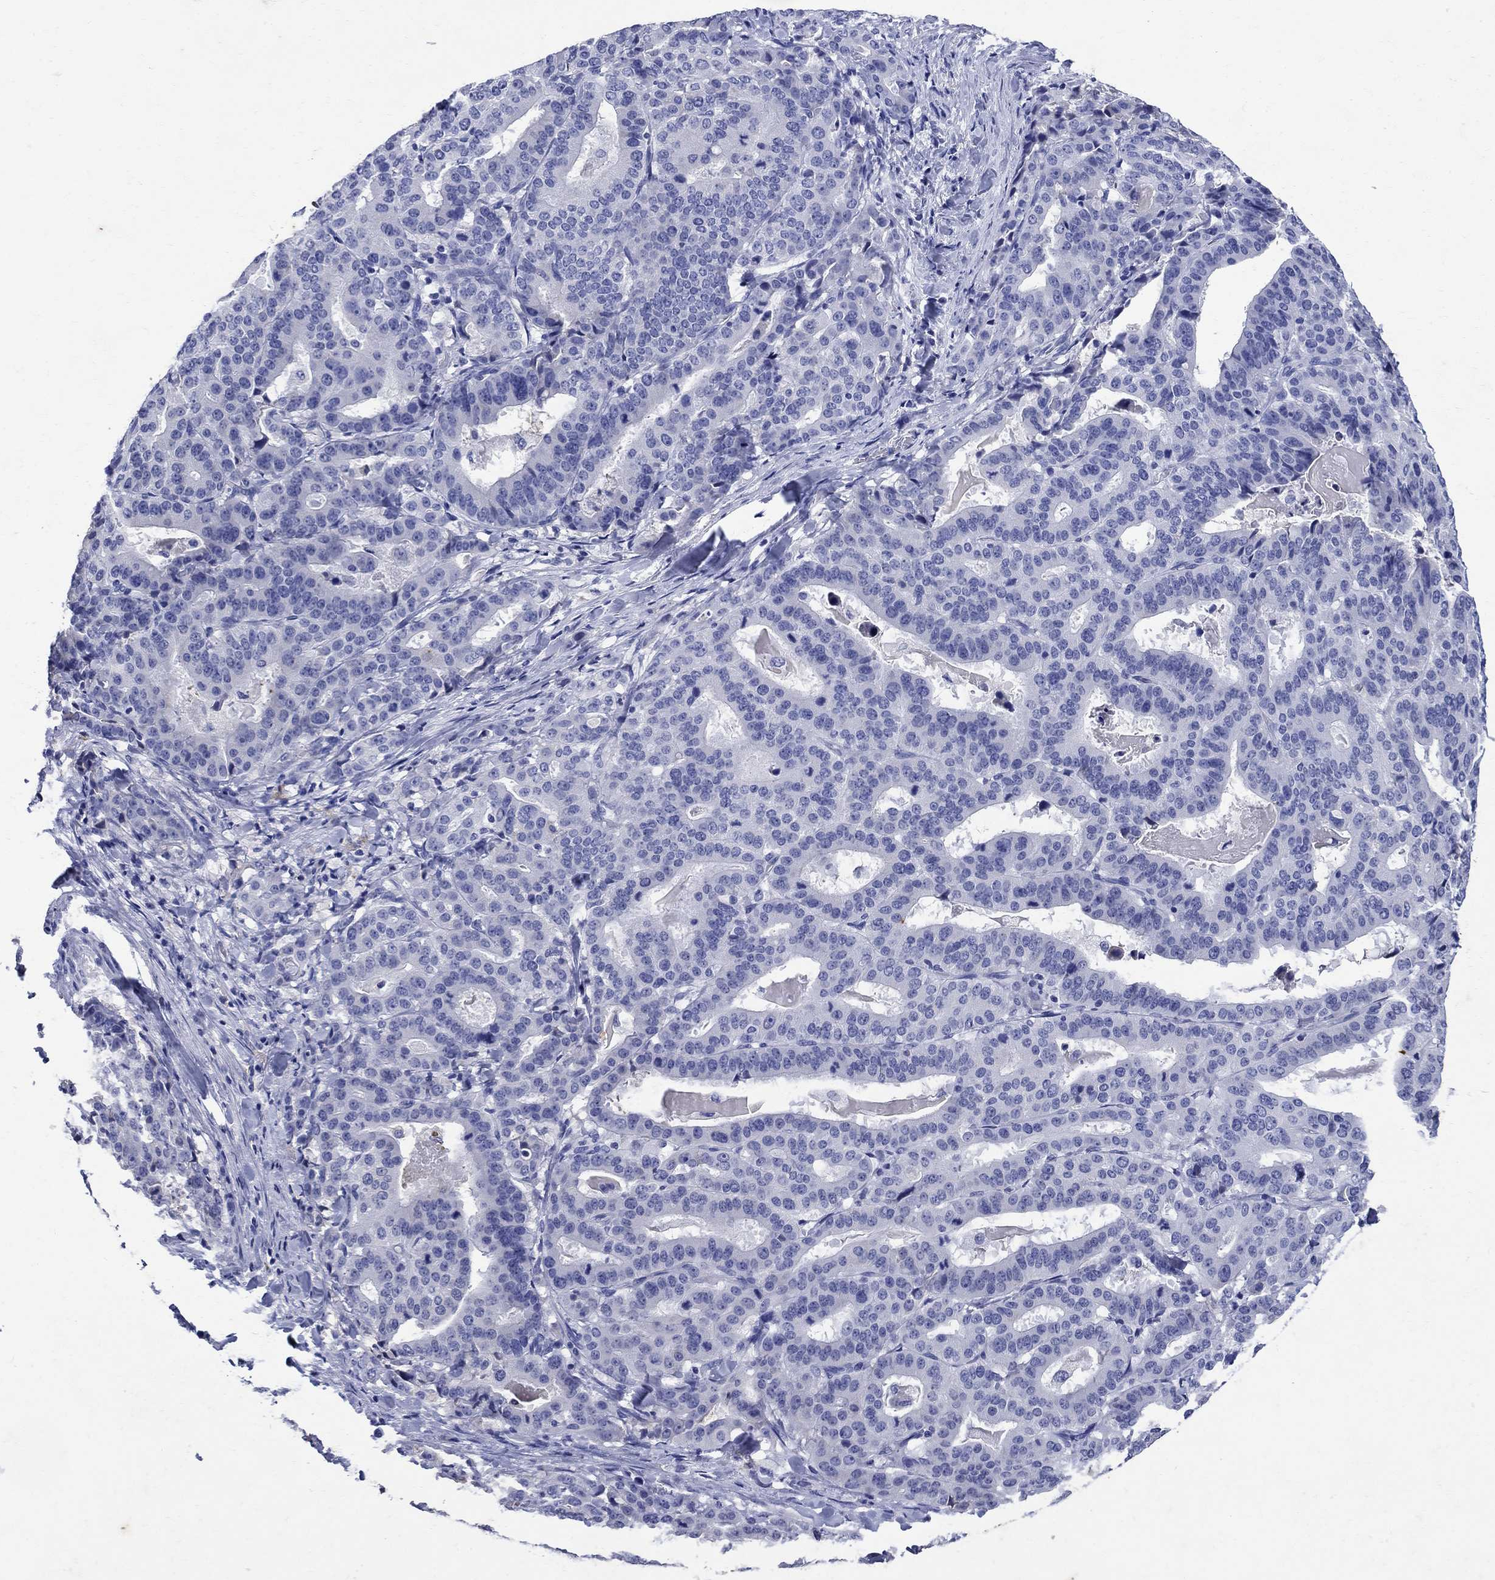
{"staining": {"intensity": "negative", "quantity": "none", "location": "none"}, "tissue": "stomach cancer", "cell_type": "Tumor cells", "image_type": "cancer", "snomed": [{"axis": "morphology", "description": "Adenocarcinoma, NOS"}, {"axis": "topography", "description": "Stomach"}], "caption": "Tumor cells are negative for protein expression in human stomach cancer (adenocarcinoma).", "gene": "CD1A", "patient": {"sex": "male", "age": 48}}